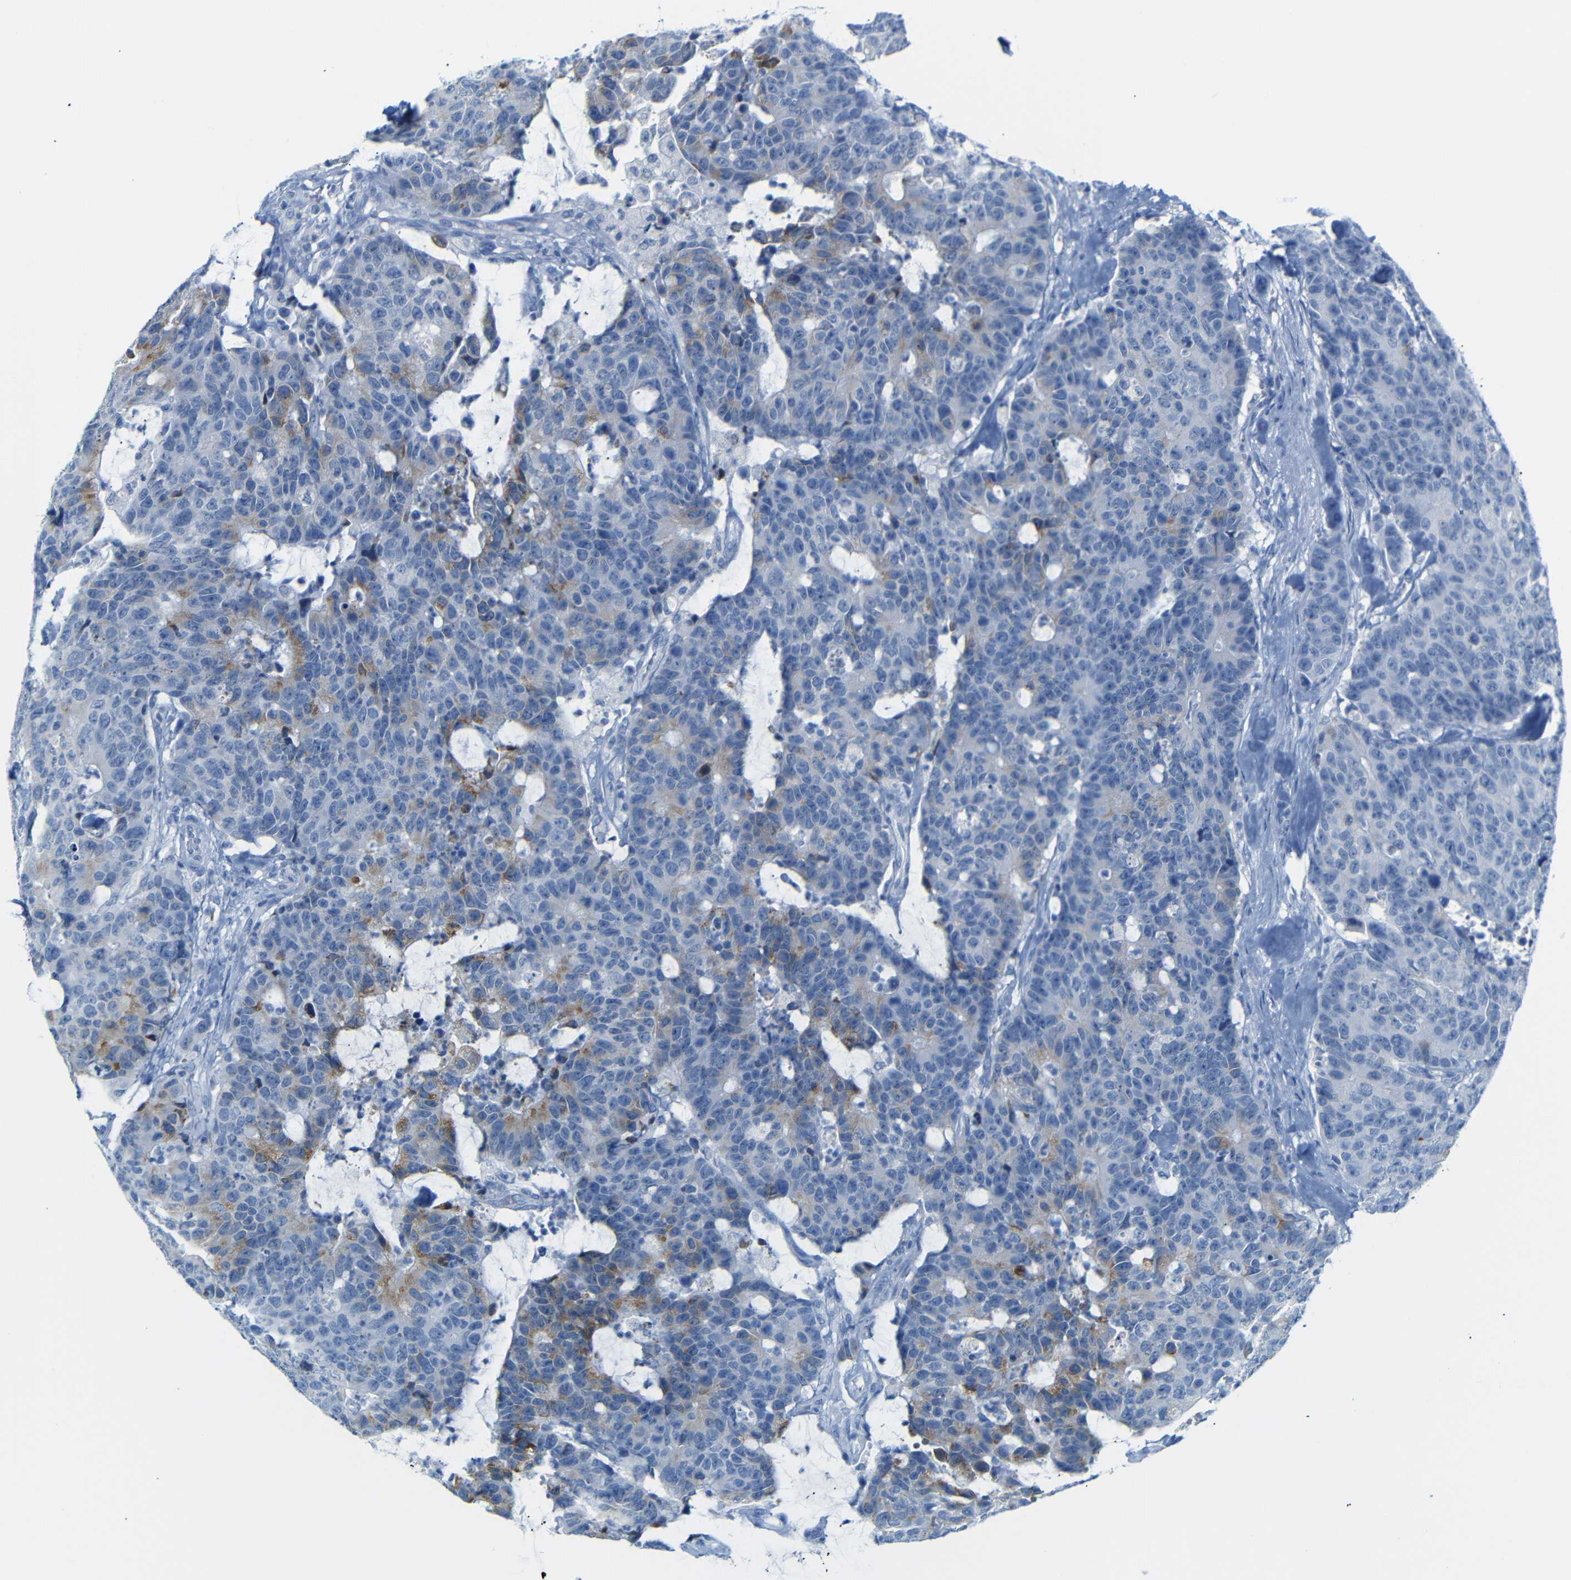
{"staining": {"intensity": "moderate", "quantity": "<25%", "location": "cytoplasmic/membranous"}, "tissue": "colorectal cancer", "cell_type": "Tumor cells", "image_type": "cancer", "snomed": [{"axis": "morphology", "description": "Adenocarcinoma, NOS"}, {"axis": "topography", "description": "Colon"}], "caption": "Human colorectal adenocarcinoma stained with a brown dye demonstrates moderate cytoplasmic/membranous positive positivity in about <25% of tumor cells.", "gene": "DYNAP", "patient": {"sex": "female", "age": 86}}